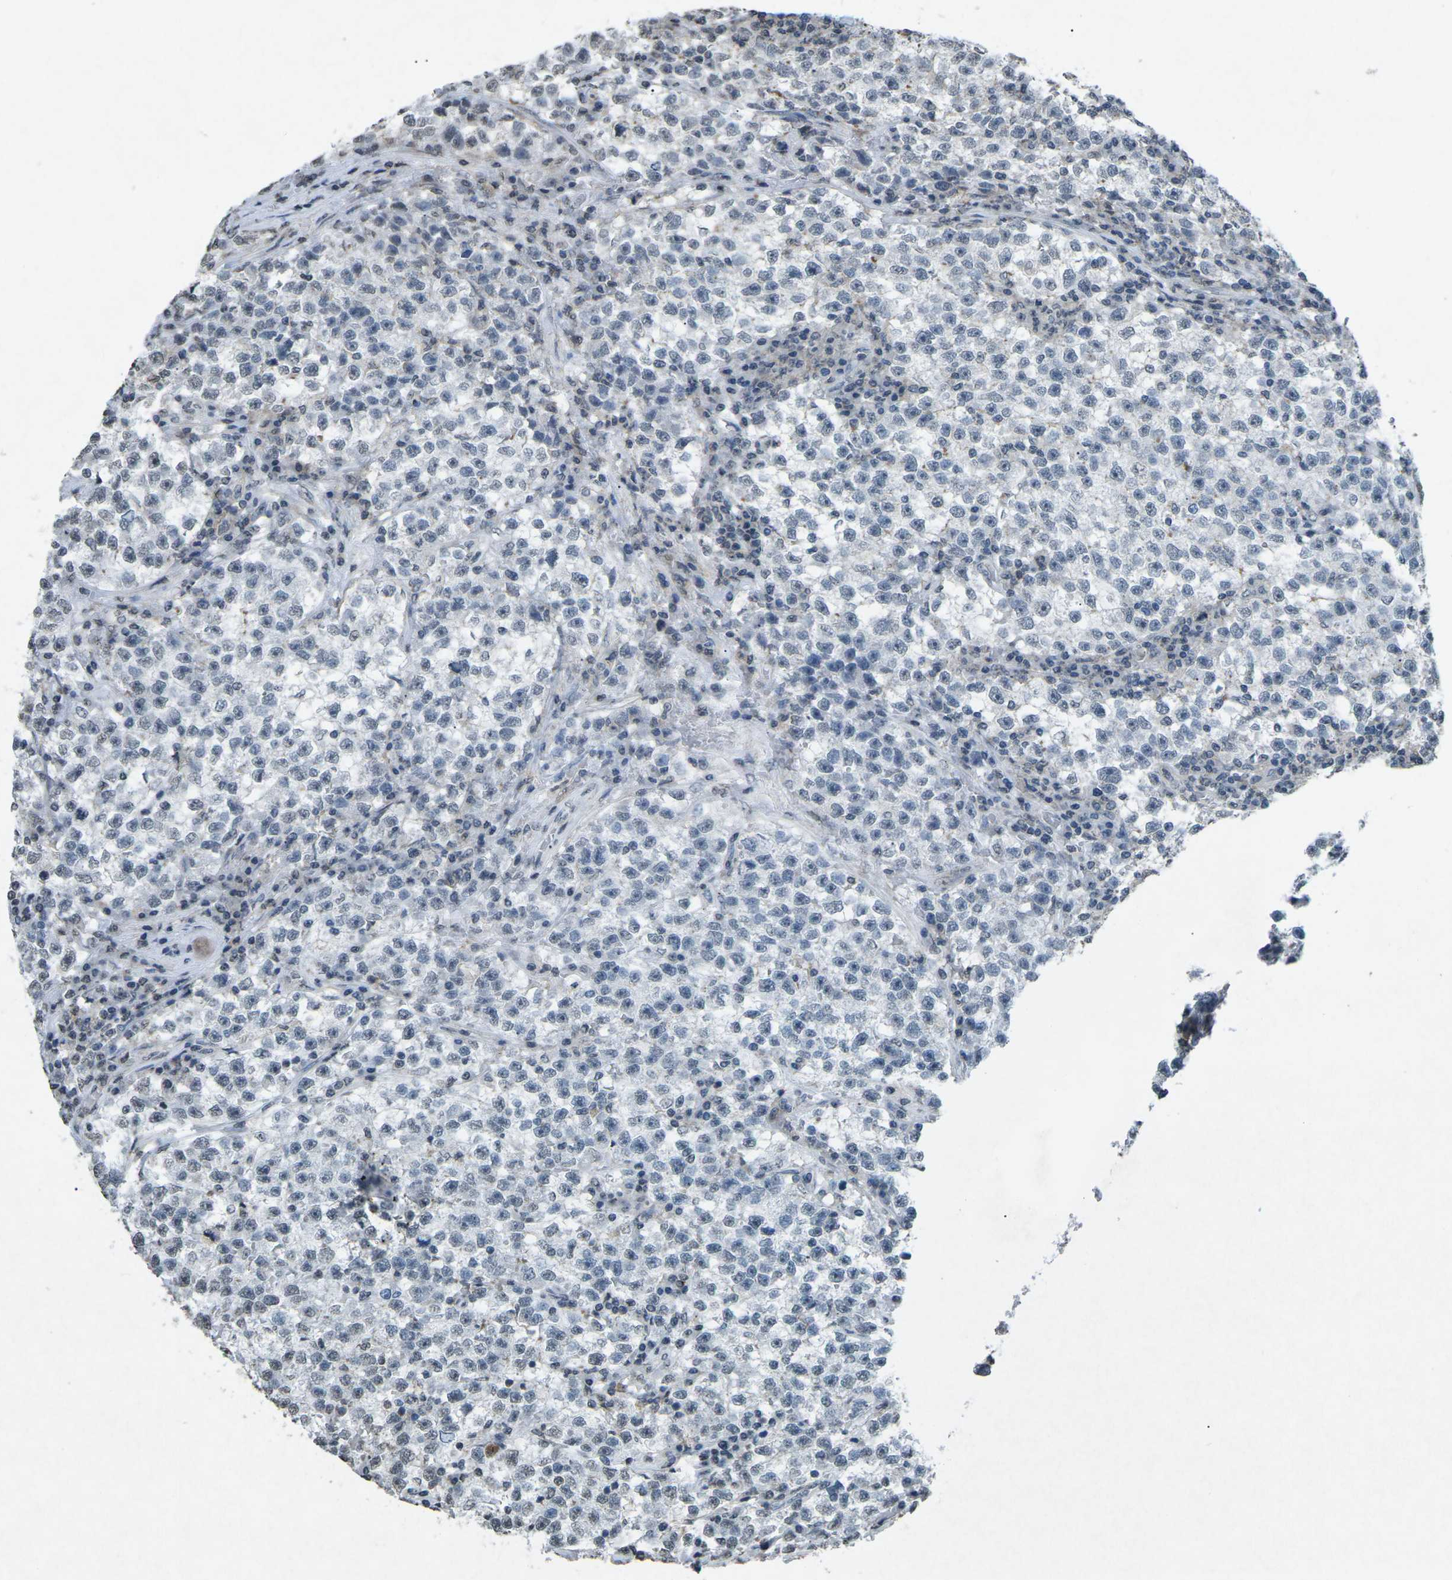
{"staining": {"intensity": "negative", "quantity": "none", "location": "none"}, "tissue": "testis cancer", "cell_type": "Tumor cells", "image_type": "cancer", "snomed": [{"axis": "morphology", "description": "Seminoma, NOS"}, {"axis": "topography", "description": "Testis"}], "caption": "DAB immunohistochemical staining of testis cancer (seminoma) shows no significant positivity in tumor cells. (DAB (3,3'-diaminobenzidine) IHC, high magnification).", "gene": "TFR2", "patient": {"sex": "male", "age": 22}}